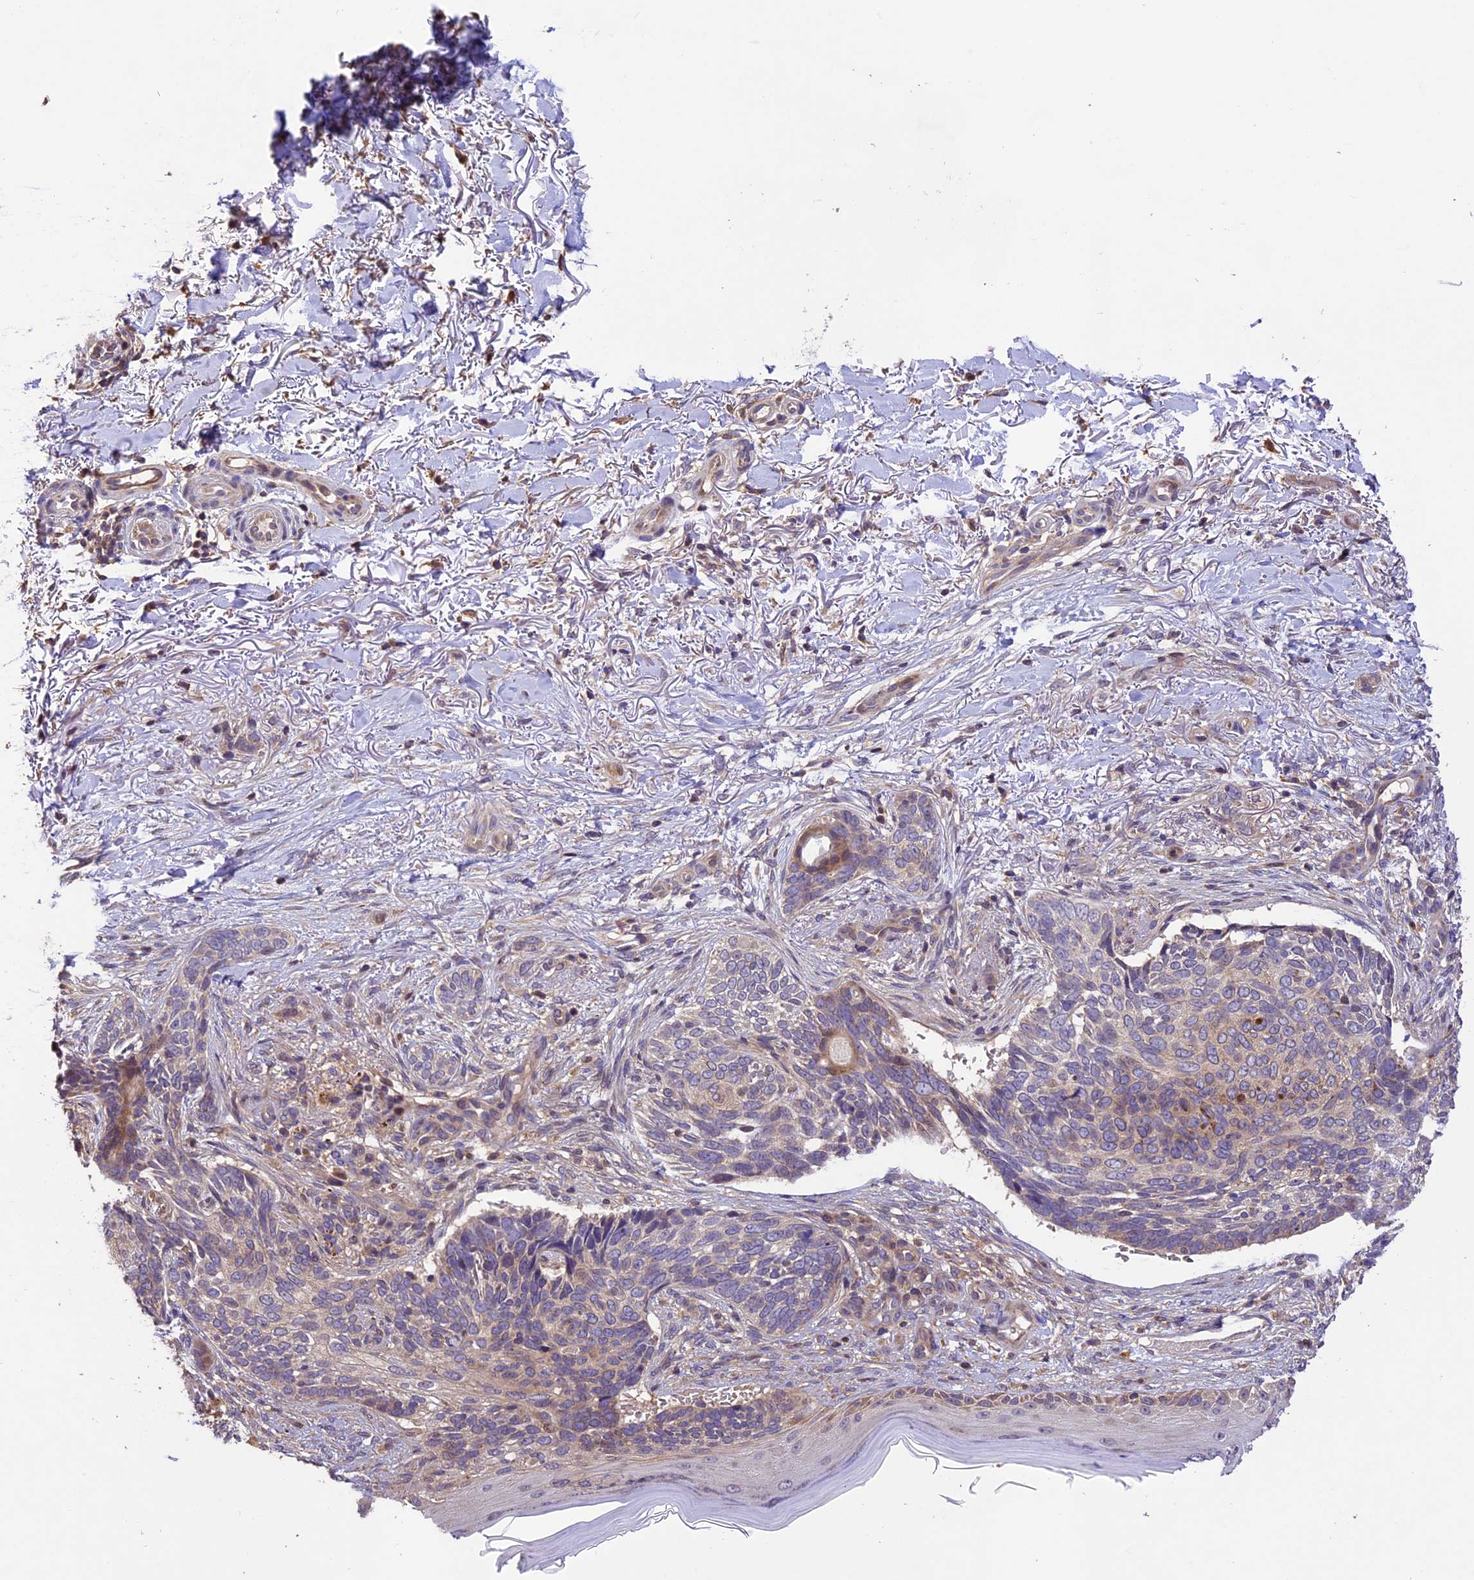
{"staining": {"intensity": "weak", "quantity": "<25%", "location": "cytoplasmic/membranous"}, "tissue": "skin cancer", "cell_type": "Tumor cells", "image_type": "cancer", "snomed": [{"axis": "morphology", "description": "Normal tissue, NOS"}, {"axis": "morphology", "description": "Basal cell carcinoma"}, {"axis": "topography", "description": "Skin"}], "caption": "The photomicrograph exhibits no significant staining in tumor cells of skin basal cell carcinoma.", "gene": "DGKH", "patient": {"sex": "female", "age": 67}}